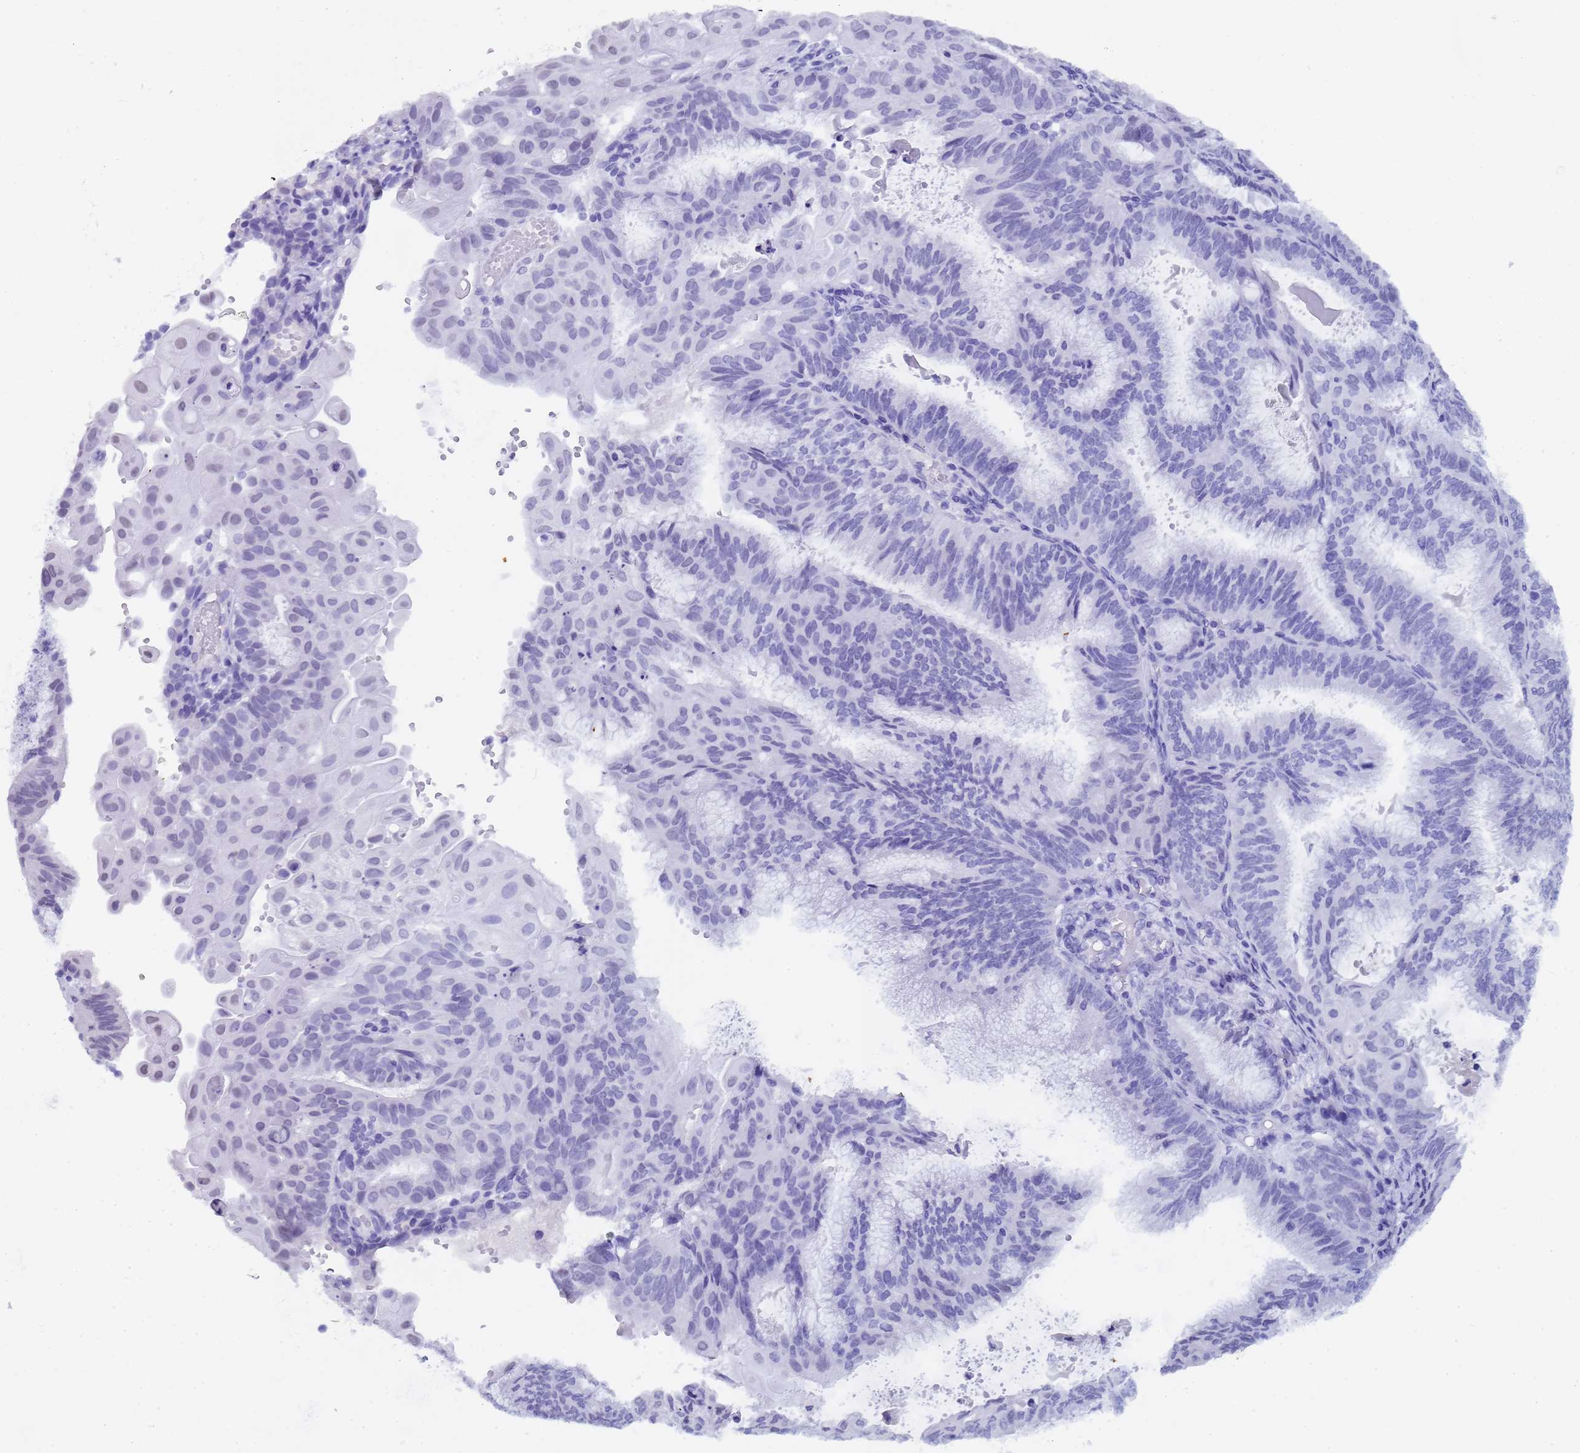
{"staining": {"intensity": "negative", "quantity": "none", "location": "none"}, "tissue": "endometrial cancer", "cell_type": "Tumor cells", "image_type": "cancer", "snomed": [{"axis": "morphology", "description": "Adenocarcinoma, NOS"}, {"axis": "topography", "description": "Endometrium"}], "caption": "Tumor cells show no significant expression in endometrial cancer (adenocarcinoma).", "gene": "CTRC", "patient": {"sex": "female", "age": 49}}